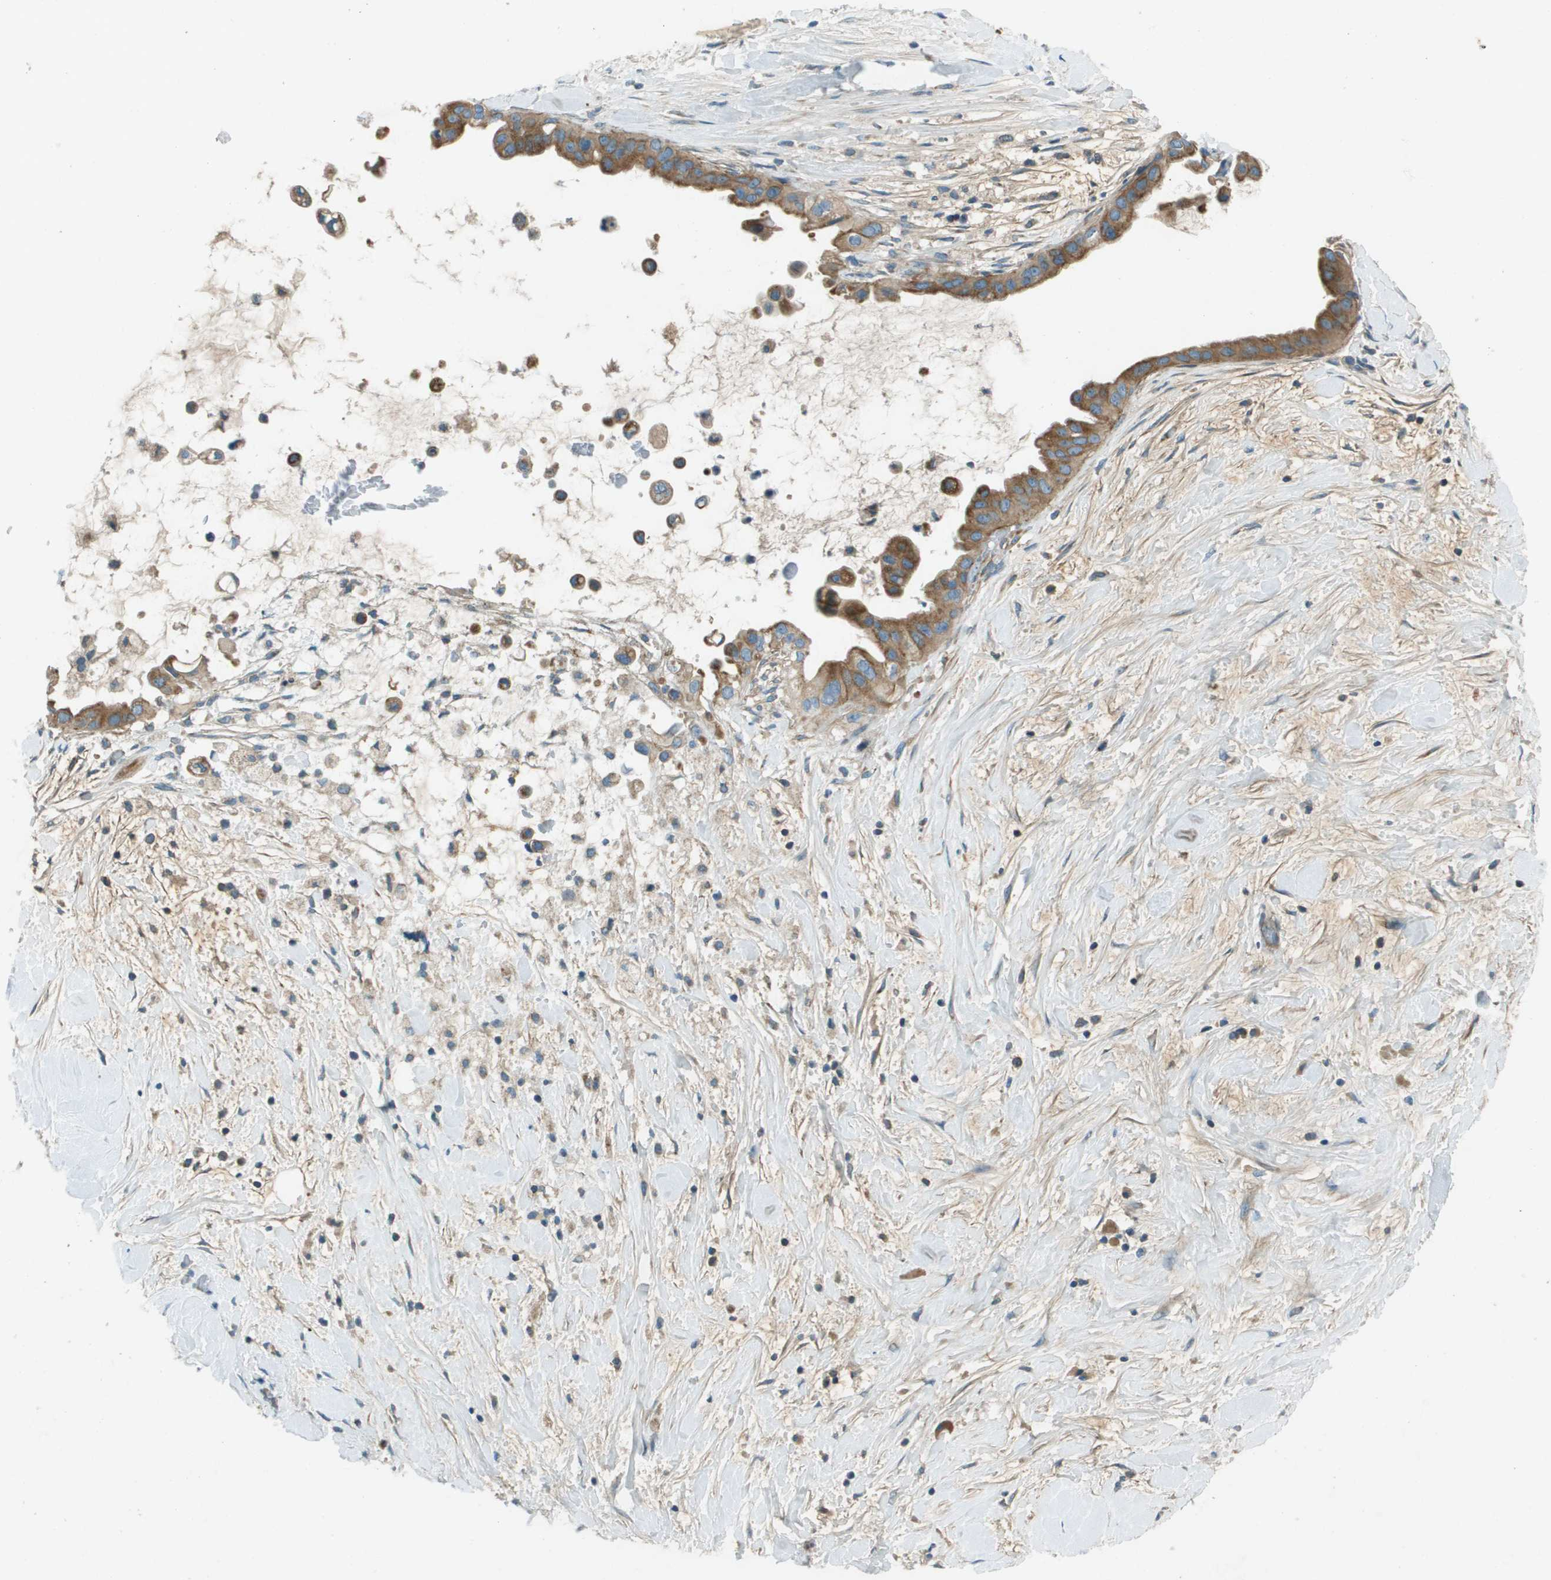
{"staining": {"intensity": "moderate", "quantity": ">75%", "location": "cytoplasmic/membranous"}, "tissue": "pancreatic cancer", "cell_type": "Tumor cells", "image_type": "cancer", "snomed": [{"axis": "morphology", "description": "Adenocarcinoma, NOS"}, {"axis": "topography", "description": "Pancreas"}], "caption": "Pancreatic cancer (adenocarcinoma) stained with DAB immunohistochemistry demonstrates medium levels of moderate cytoplasmic/membranous positivity in approximately >75% of tumor cells. (Stains: DAB (3,3'-diaminobenzidine) in brown, nuclei in blue, Microscopy: brightfield microscopy at high magnification).", "gene": "MIGA1", "patient": {"sex": "male", "age": 55}}